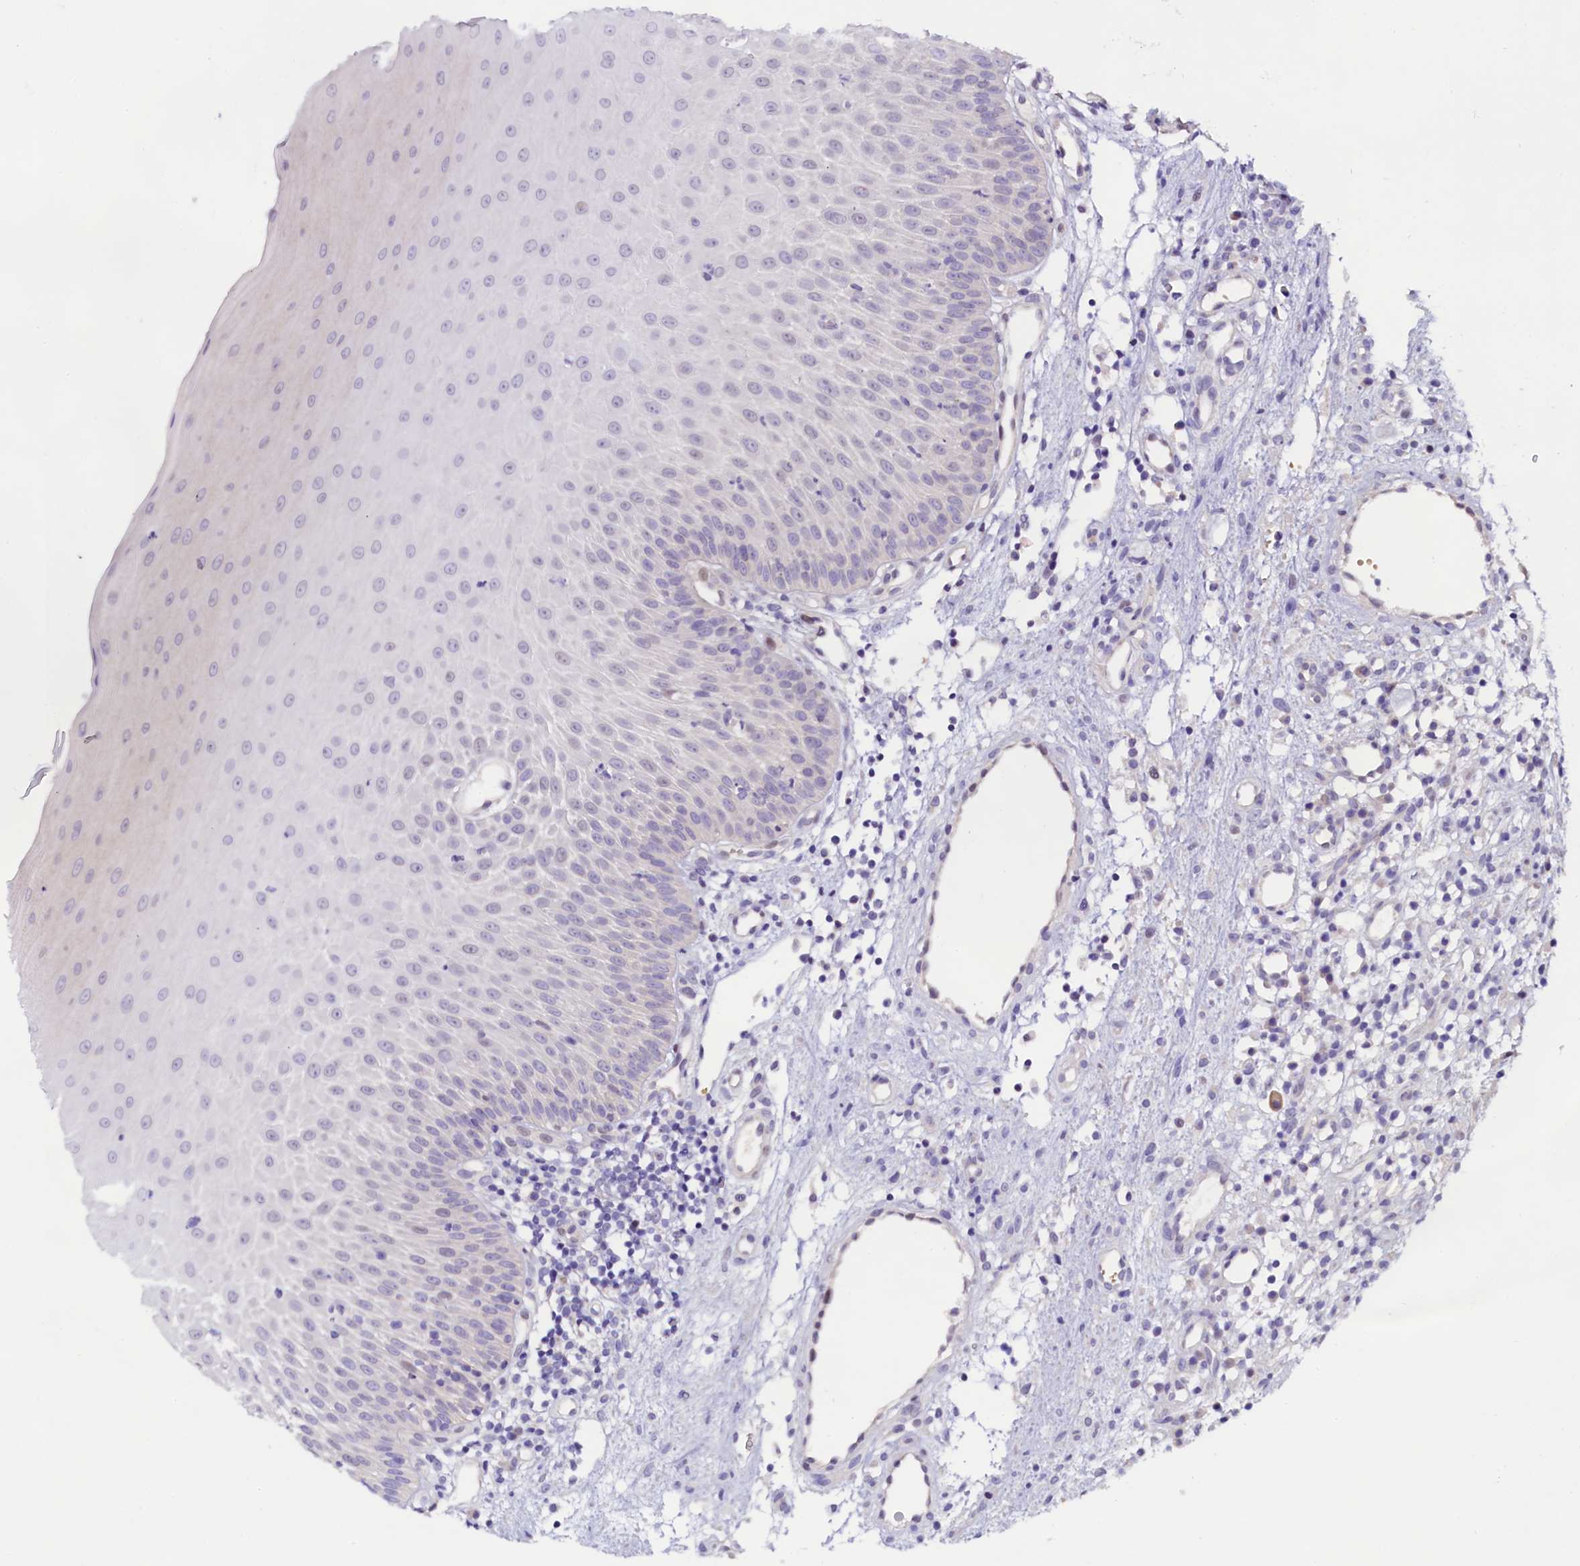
{"staining": {"intensity": "negative", "quantity": "none", "location": "none"}, "tissue": "oral mucosa", "cell_type": "Squamous epithelial cells", "image_type": "normal", "snomed": [{"axis": "morphology", "description": "Normal tissue, NOS"}, {"axis": "topography", "description": "Oral tissue"}], "caption": "This is a photomicrograph of IHC staining of benign oral mucosa, which shows no positivity in squamous epithelial cells.", "gene": "C9orf40", "patient": {"sex": "female", "age": 13}}